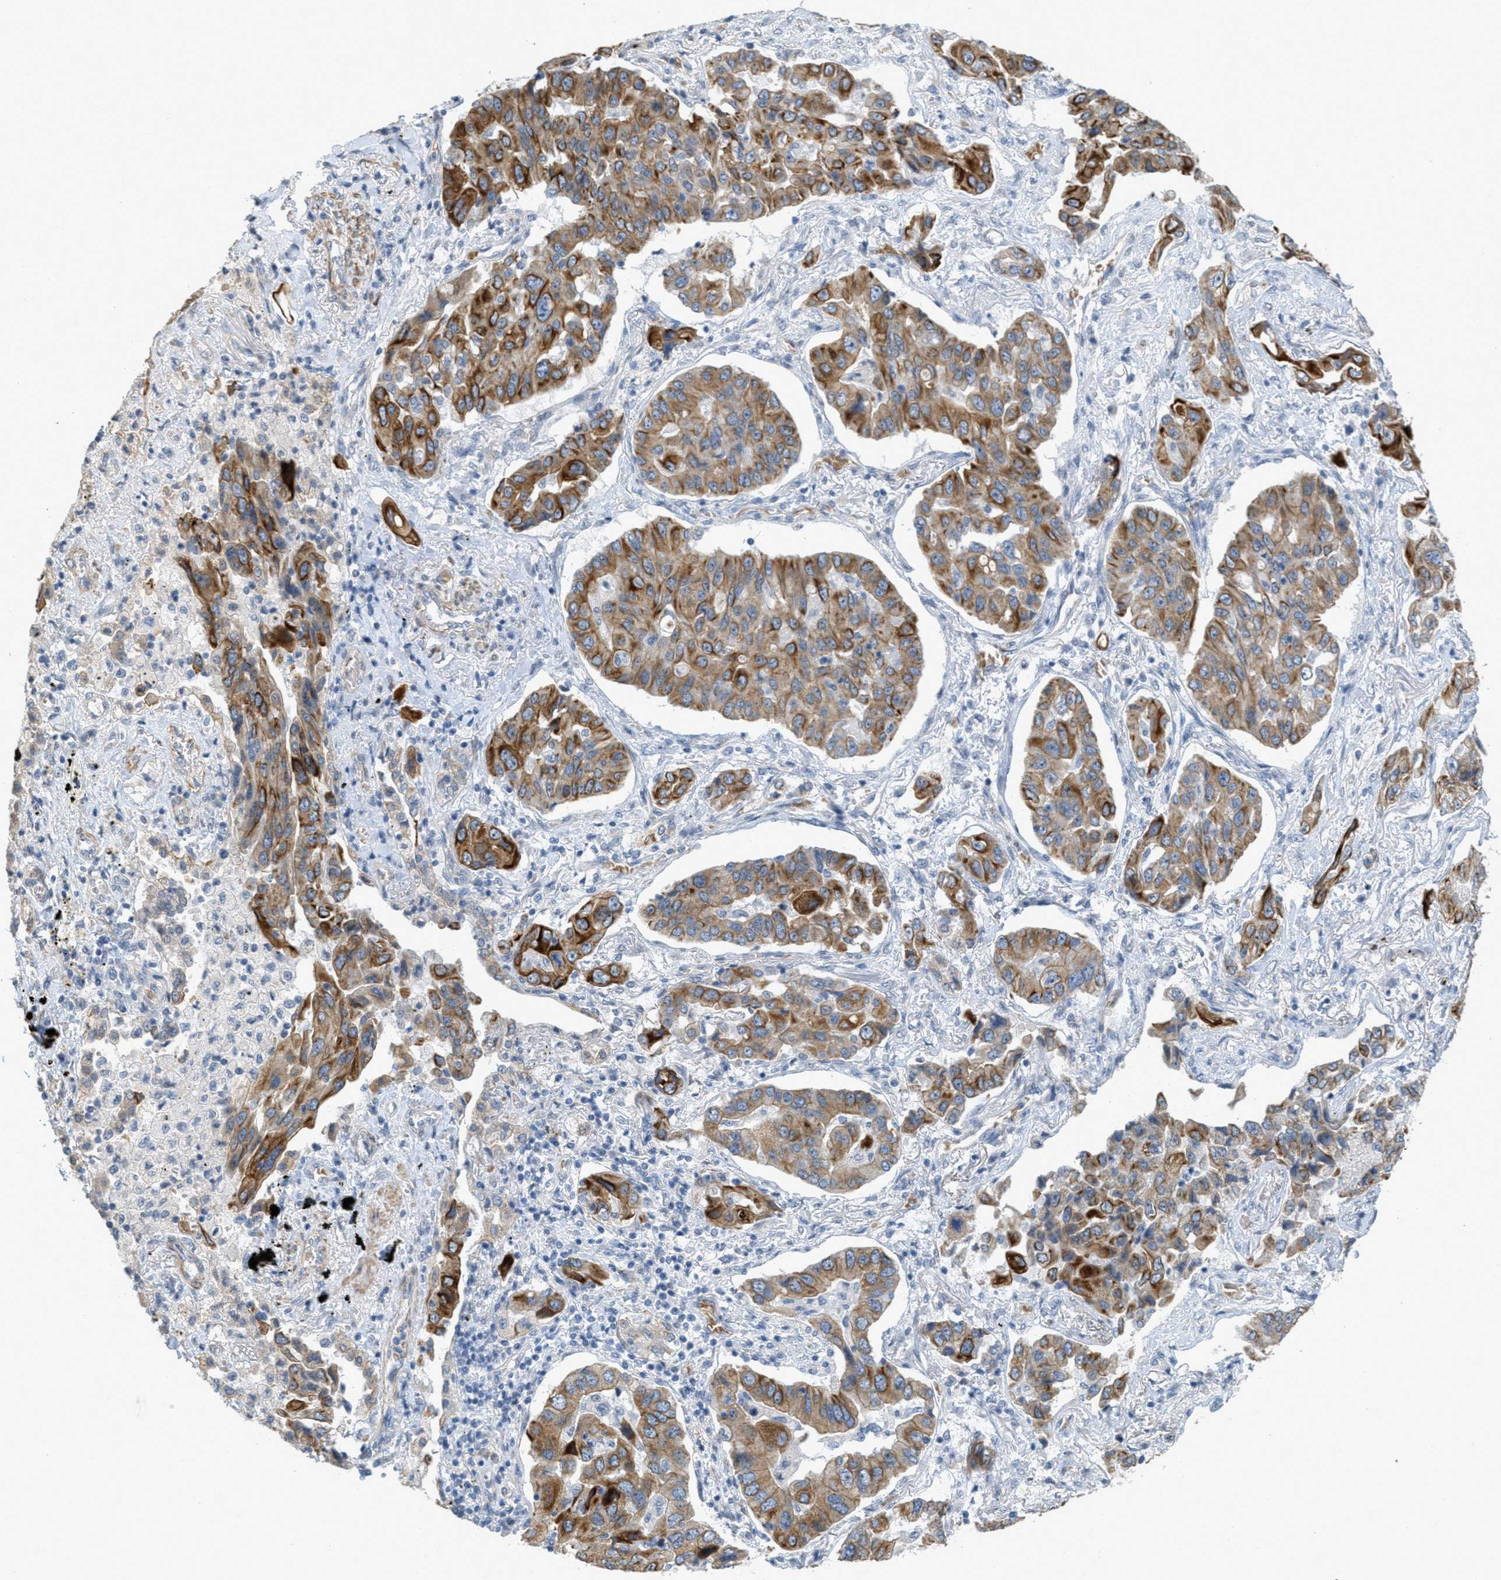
{"staining": {"intensity": "moderate", "quantity": ">75%", "location": "cytoplasmic/membranous"}, "tissue": "lung cancer", "cell_type": "Tumor cells", "image_type": "cancer", "snomed": [{"axis": "morphology", "description": "Adenocarcinoma, NOS"}, {"axis": "topography", "description": "Lung"}], "caption": "Human adenocarcinoma (lung) stained for a protein (brown) displays moderate cytoplasmic/membranous positive expression in about >75% of tumor cells.", "gene": "MRS2", "patient": {"sex": "female", "age": 65}}